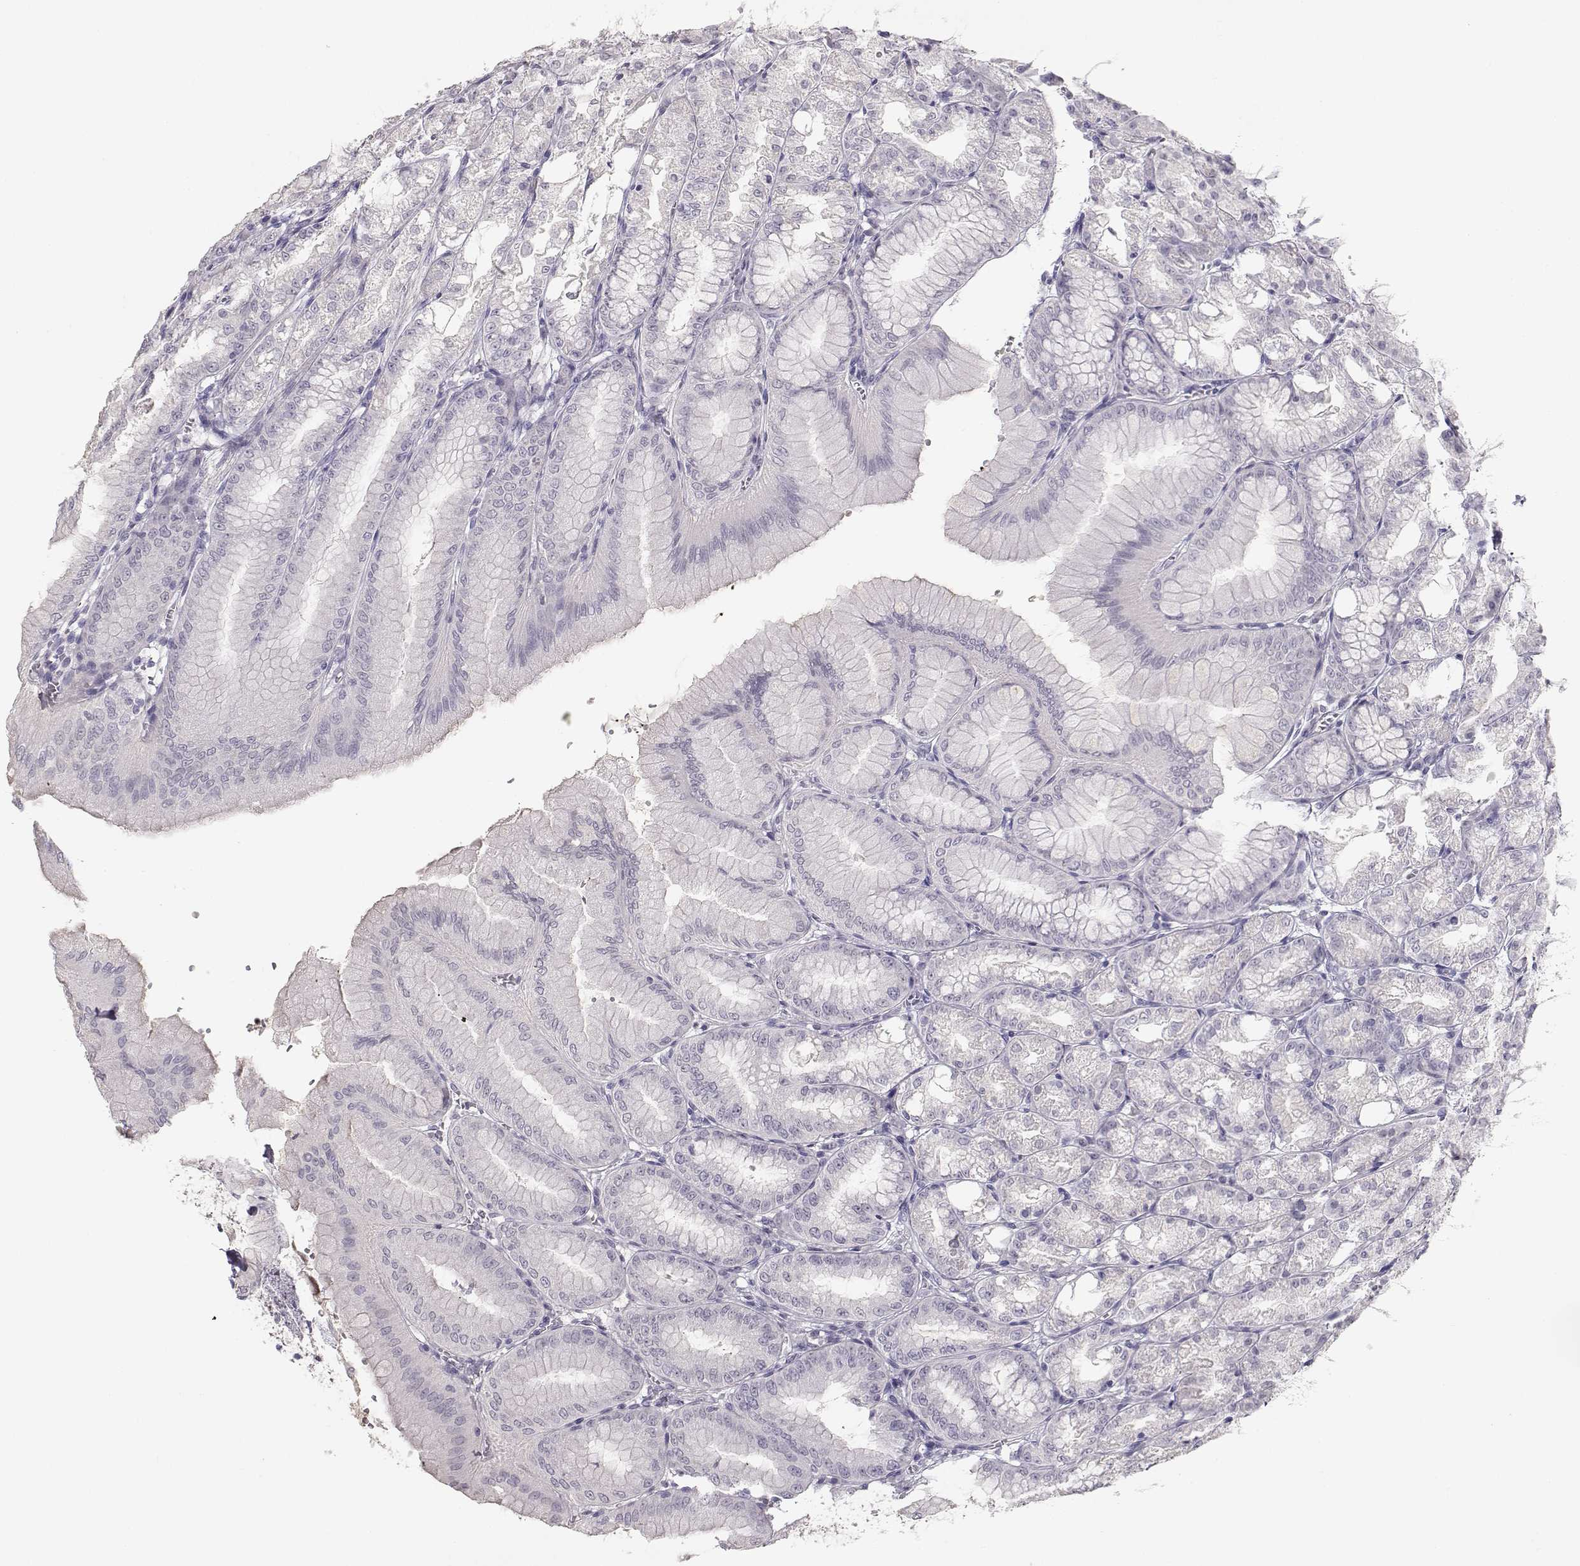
{"staining": {"intensity": "negative", "quantity": "none", "location": "none"}, "tissue": "stomach", "cell_type": "Glandular cells", "image_type": "normal", "snomed": [{"axis": "morphology", "description": "Normal tissue, NOS"}, {"axis": "topography", "description": "Stomach, lower"}], "caption": "This is a image of immunohistochemistry staining of normal stomach, which shows no expression in glandular cells.", "gene": "TKTL1", "patient": {"sex": "male", "age": 71}}